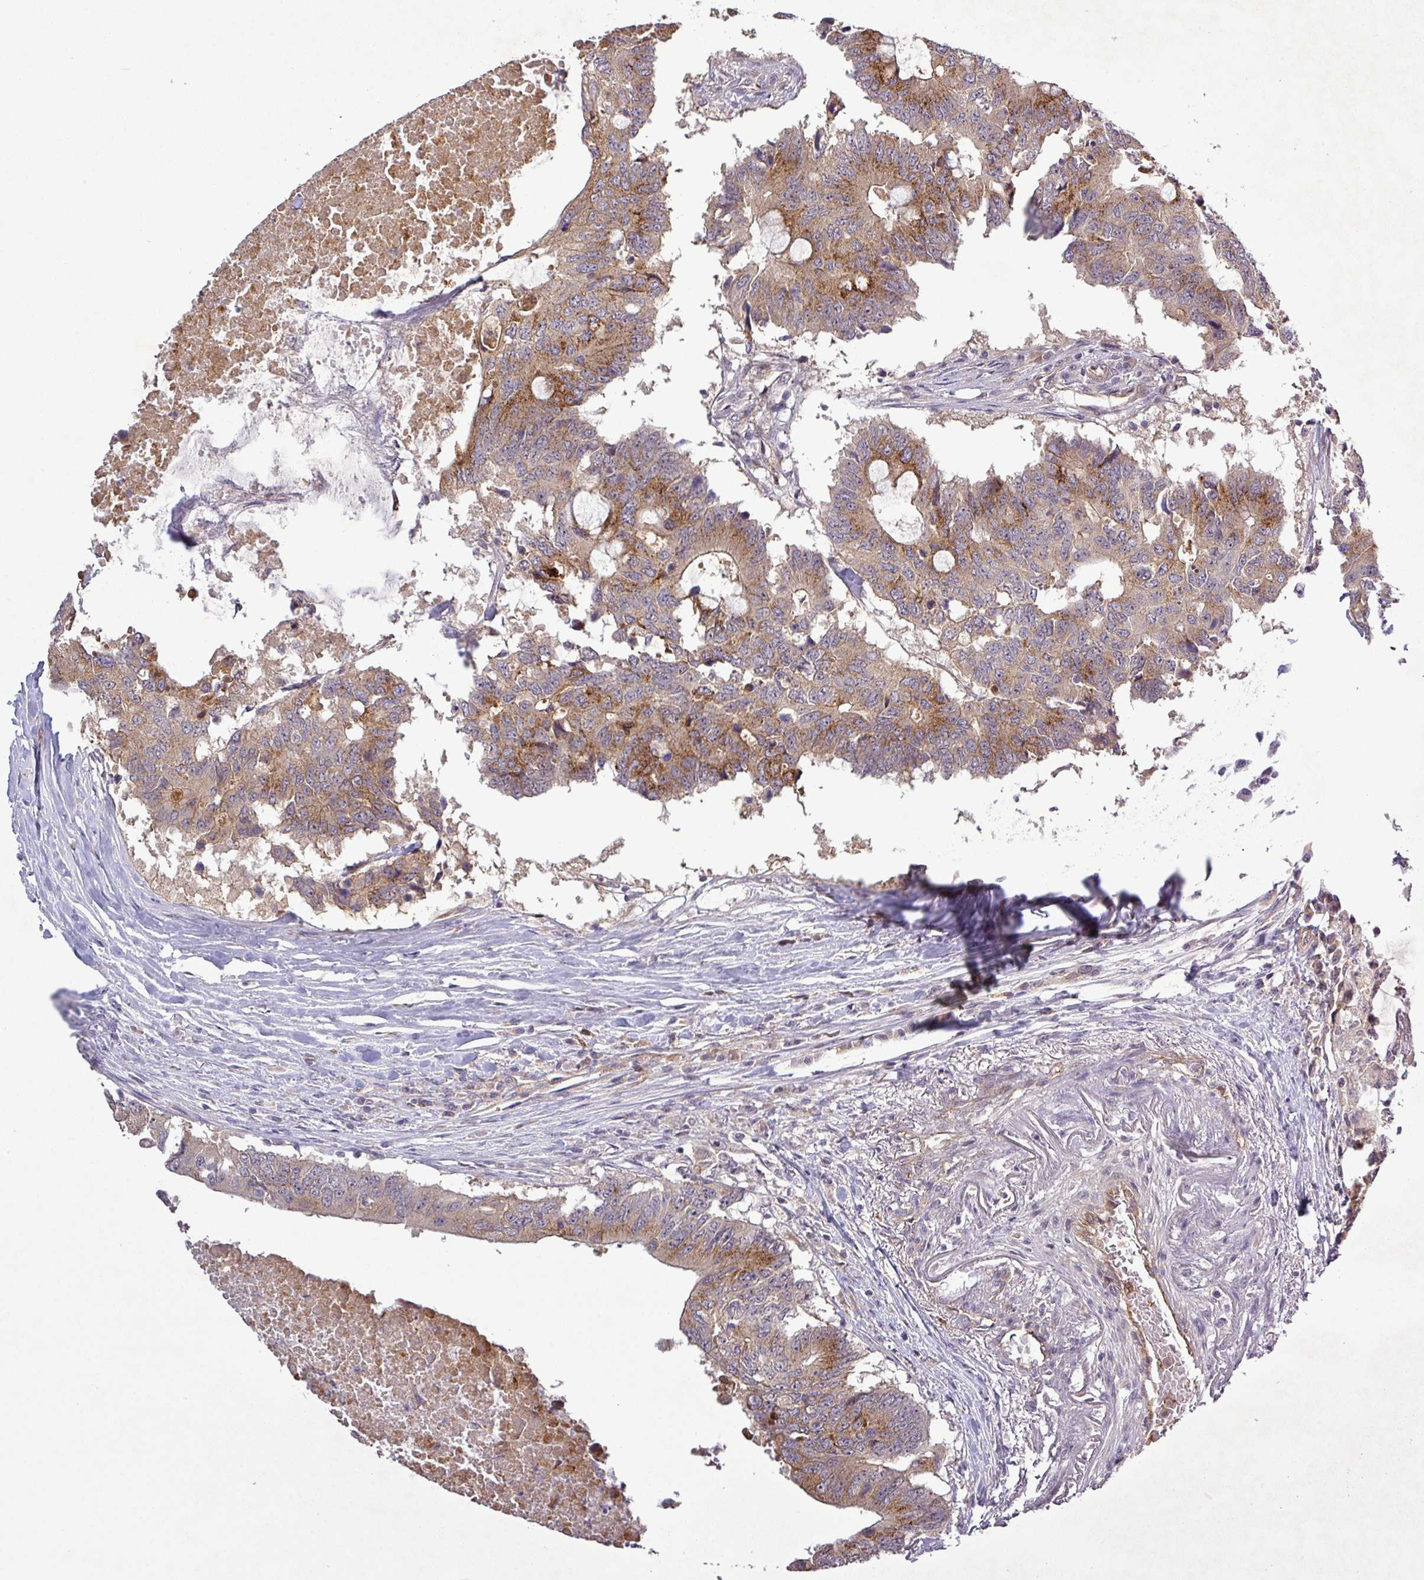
{"staining": {"intensity": "moderate", "quantity": ">75%", "location": "cytoplasmic/membranous"}, "tissue": "colorectal cancer", "cell_type": "Tumor cells", "image_type": "cancer", "snomed": [{"axis": "morphology", "description": "Adenocarcinoma, NOS"}, {"axis": "topography", "description": "Colon"}], "caption": "A medium amount of moderate cytoplasmic/membranous expression is identified in about >75% of tumor cells in colorectal adenocarcinoma tissue.", "gene": "PCDH1", "patient": {"sex": "male", "age": 71}}